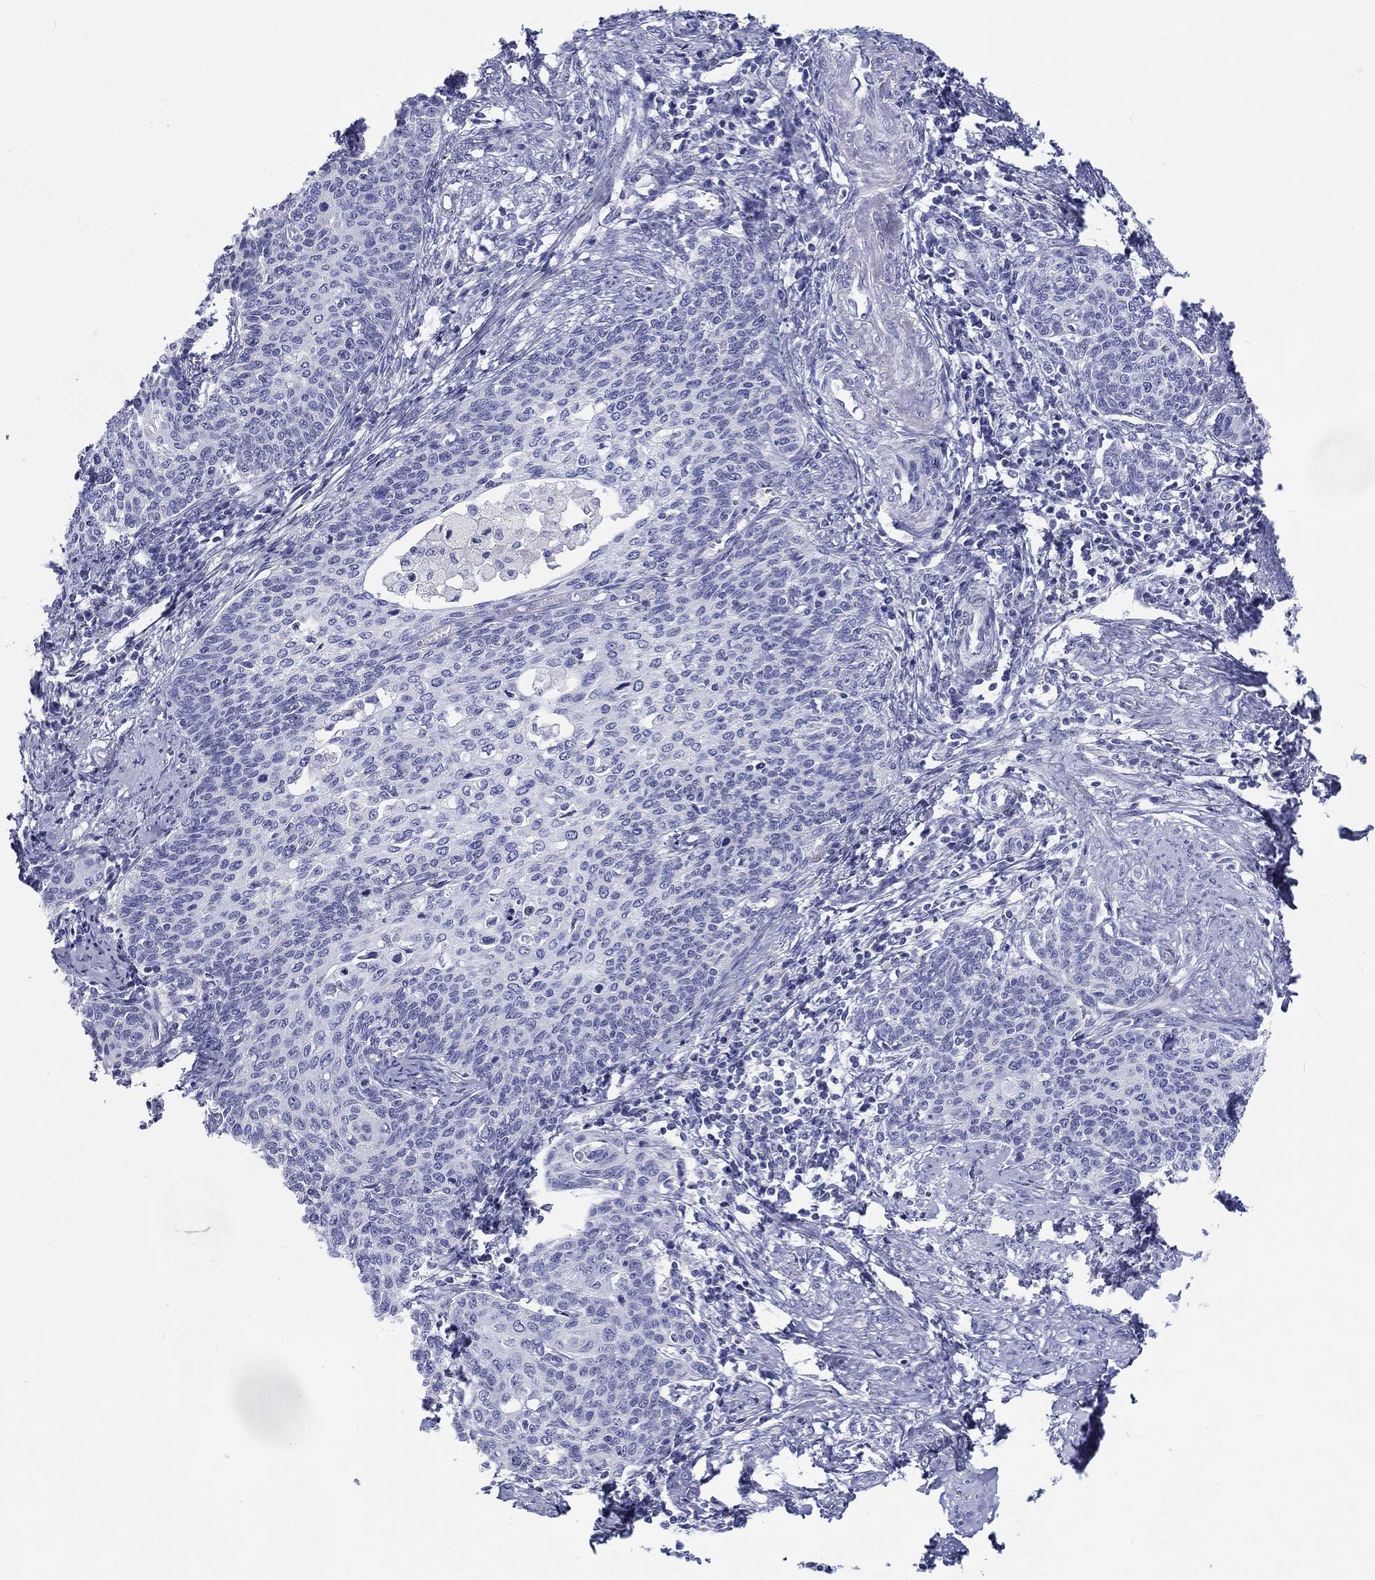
{"staining": {"intensity": "negative", "quantity": "none", "location": "none"}, "tissue": "cervical cancer", "cell_type": "Tumor cells", "image_type": "cancer", "snomed": [{"axis": "morphology", "description": "Normal tissue, NOS"}, {"axis": "morphology", "description": "Squamous cell carcinoma, NOS"}, {"axis": "topography", "description": "Cervix"}], "caption": "A high-resolution histopathology image shows immunohistochemistry staining of cervical cancer (squamous cell carcinoma), which exhibits no significant positivity in tumor cells.", "gene": "H1-1", "patient": {"sex": "female", "age": 39}}